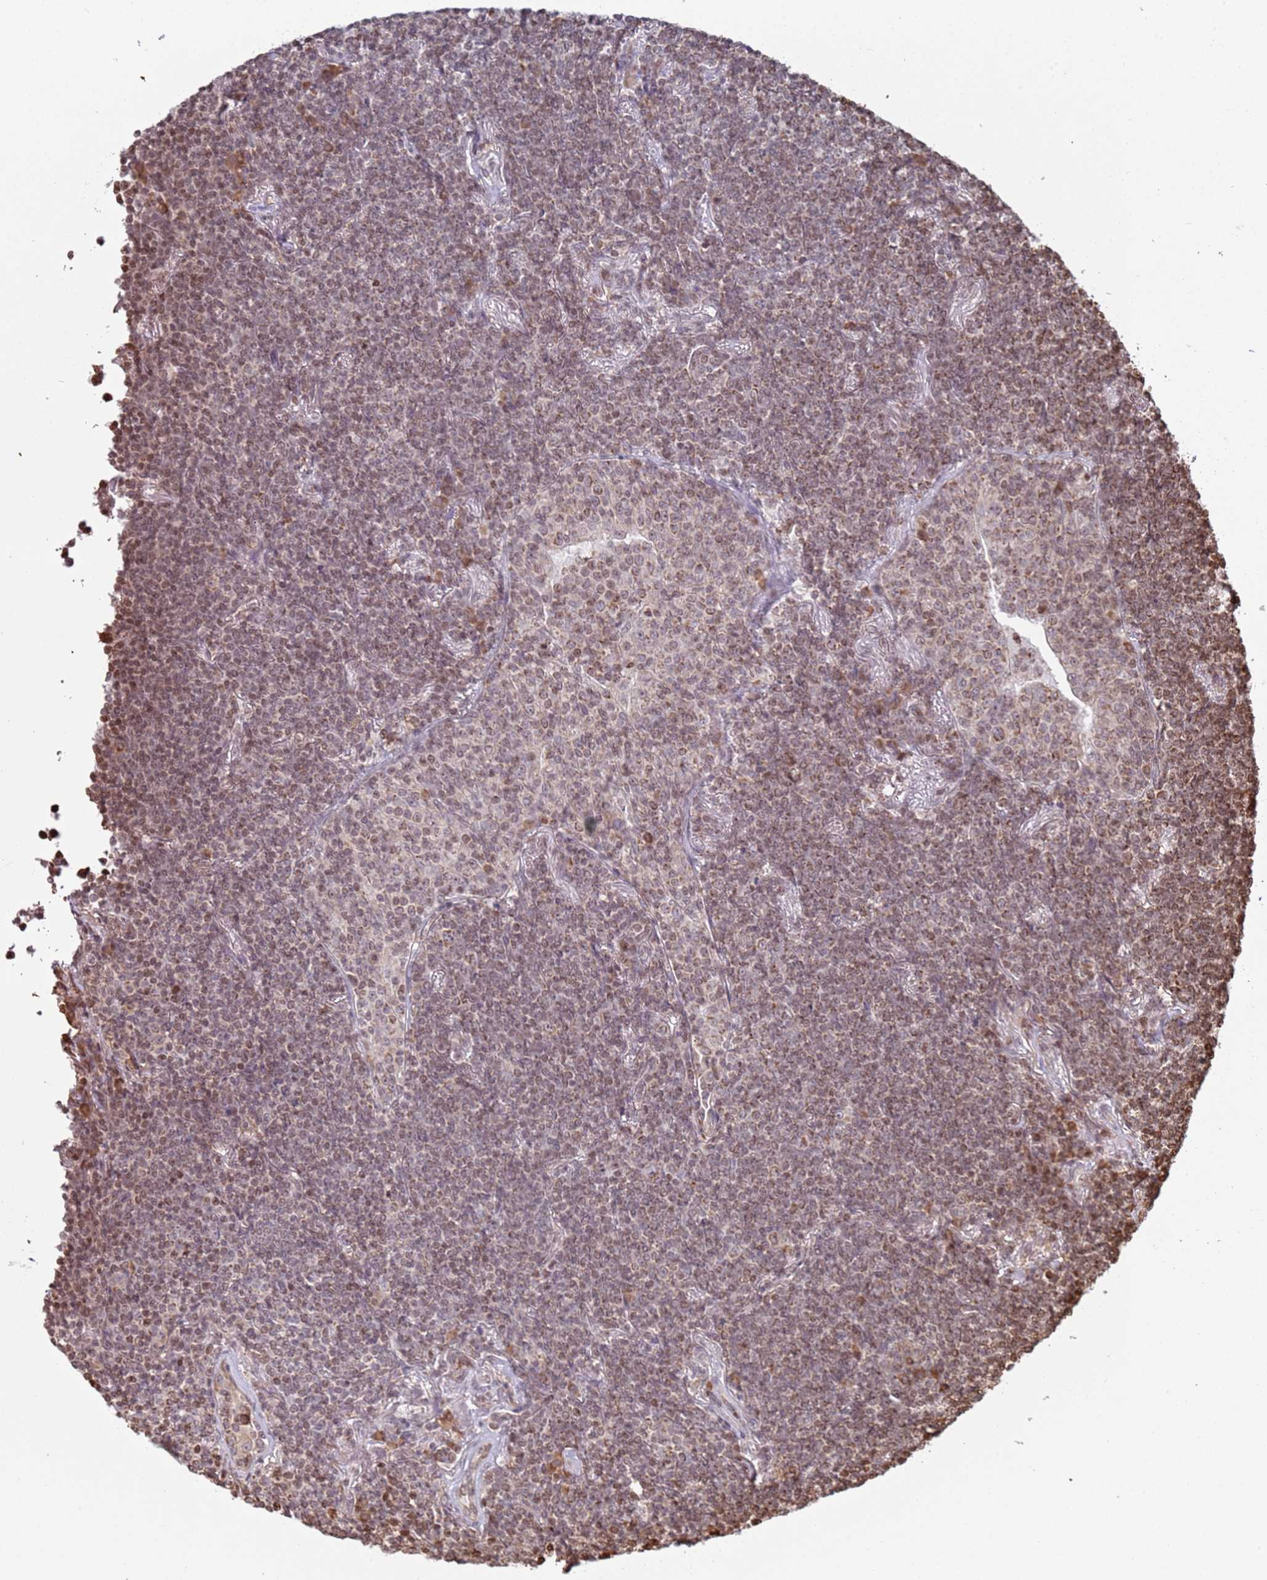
{"staining": {"intensity": "weak", "quantity": ">75%", "location": "cytoplasmic/membranous,nuclear"}, "tissue": "lymphoma", "cell_type": "Tumor cells", "image_type": "cancer", "snomed": [{"axis": "morphology", "description": "Malignant lymphoma, non-Hodgkin's type, Low grade"}, {"axis": "topography", "description": "Lung"}], "caption": "This is a photomicrograph of IHC staining of malignant lymphoma, non-Hodgkin's type (low-grade), which shows weak positivity in the cytoplasmic/membranous and nuclear of tumor cells.", "gene": "SCAF1", "patient": {"sex": "female", "age": 71}}